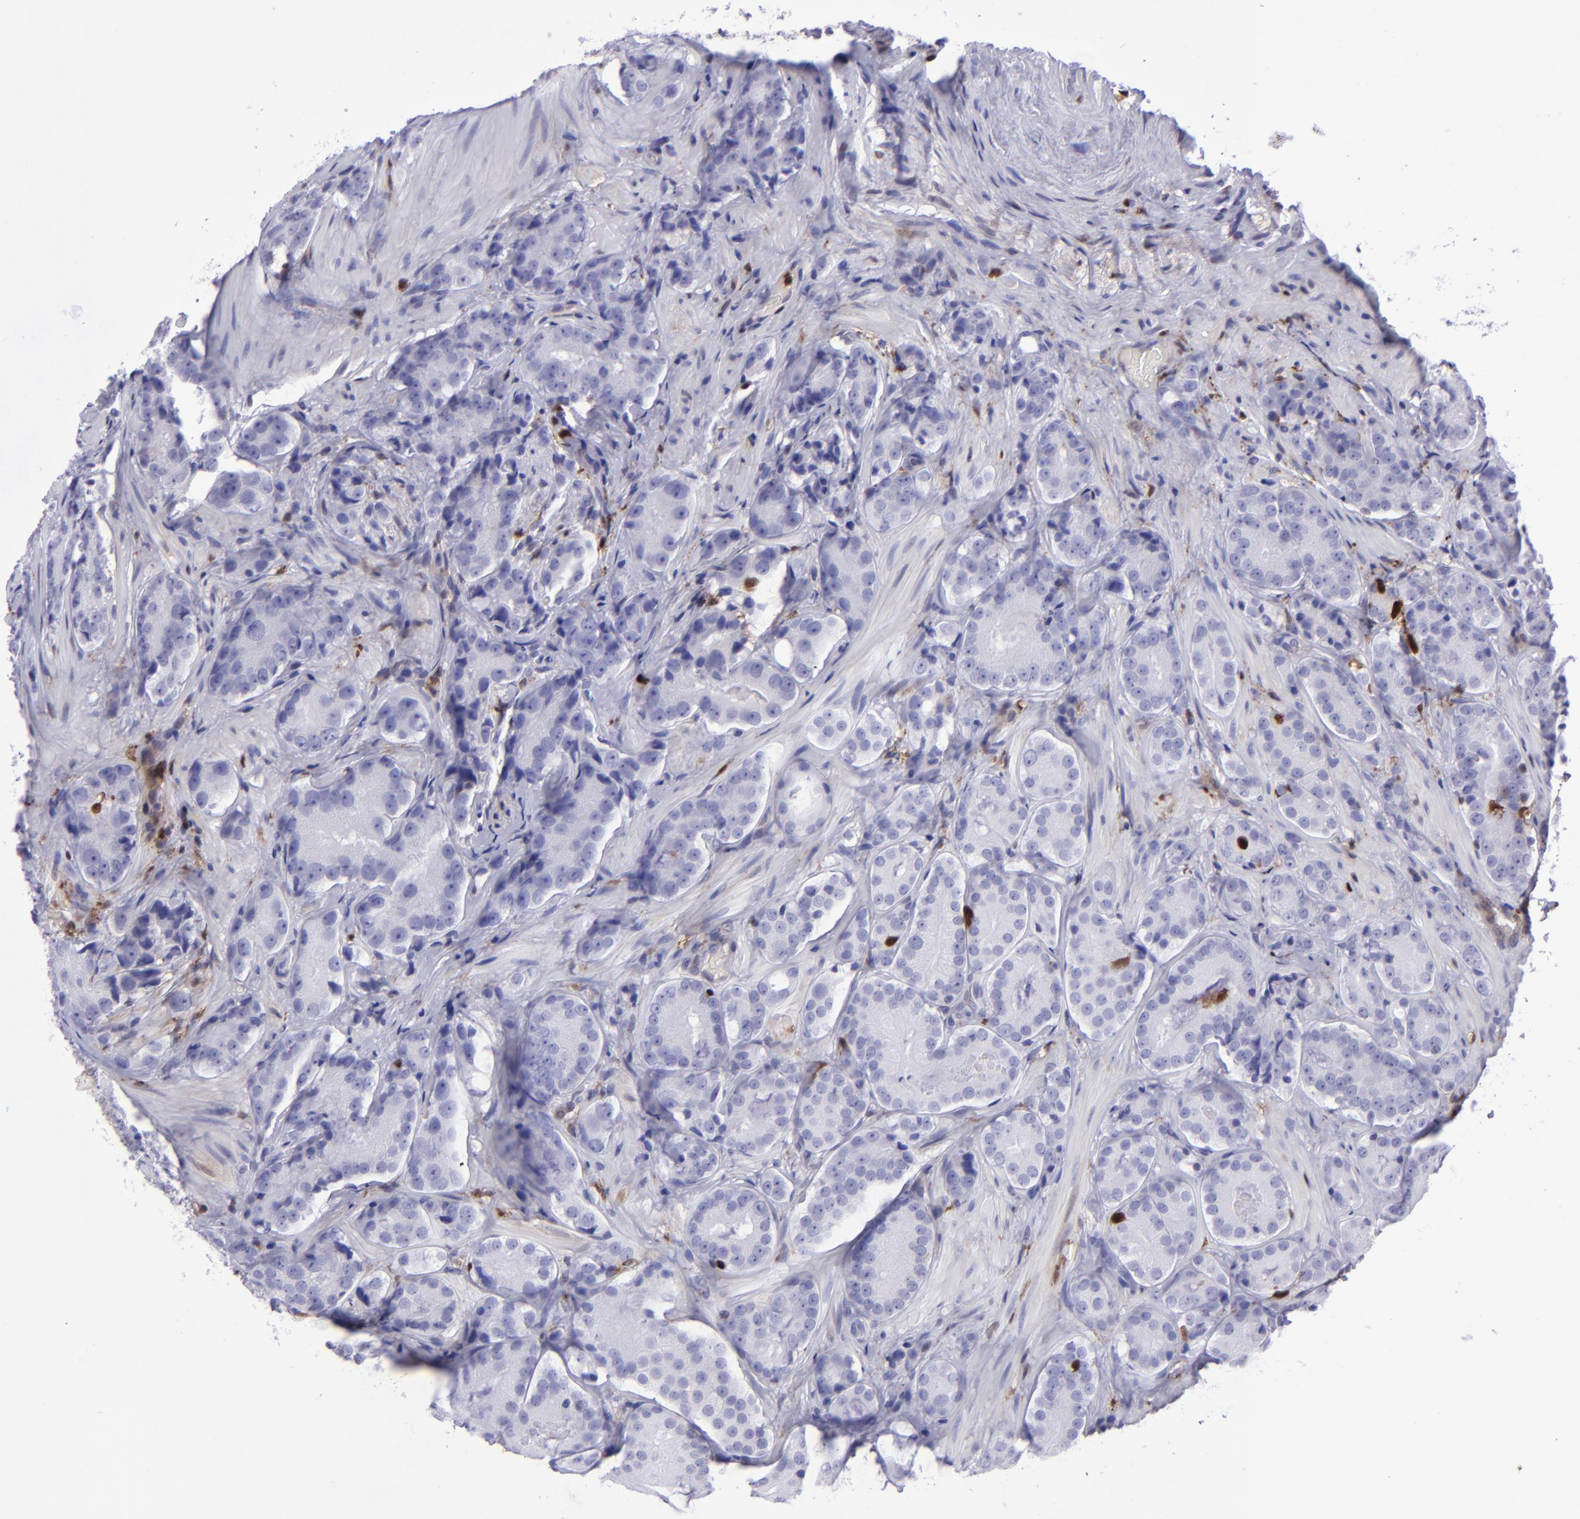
{"staining": {"intensity": "negative", "quantity": "none", "location": "none"}, "tissue": "prostate cancer", "cell_type": "Tumor cells", "image_type": "cancer", "snomed": [{"axis": "morphology", "description": "Adenocarcinoma, High grade"}, {"axis": "topography", "description": "Prostate"}], "caption": "This is an immunohistochemistry photomicrograph of human prostate high-grade adenocarcinoma. There is no expression in tumor cells.", "gene": "TYMP", "patient": {"sex": "male", "age": 70}}